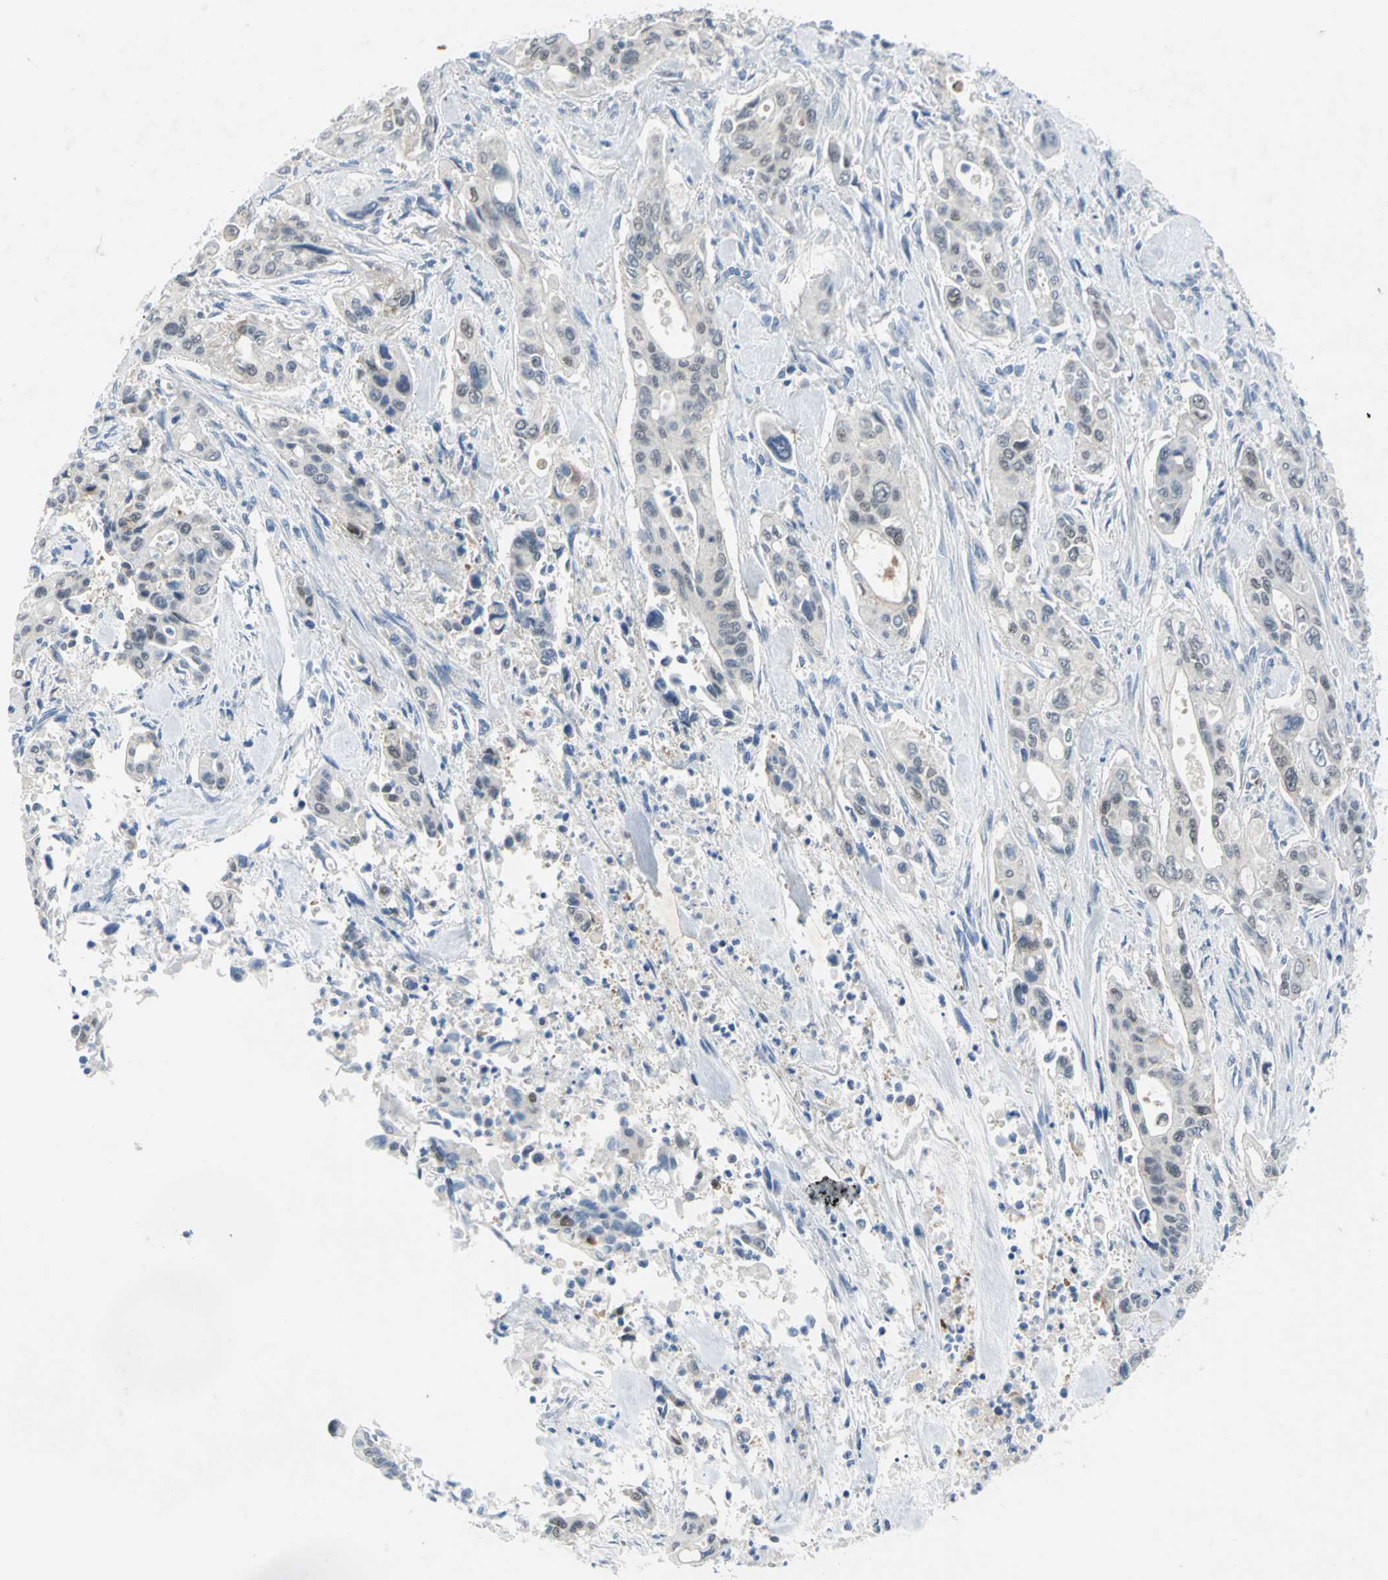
{"staining": {"intensity": "negative", "quantity": "none", "location": "none"}, "tissue": "pancreatic cancer", "cell_type": "Tumor cells", "image_type": "cancer", "snomed": [{"axis": "morphology", "description": "Adenocarcinoma, NOS"}, {"axis": "topography", "description": "Pancreas"}], "caption": "An immunohistochemistry image of adenocarcinoma (pancreatic) is shown. There is no staining in tumor cells of adenocarcinoma (pancreatic). The staining is performed using DAB brown chromogen with nuclei counter-stained in using hematoxylin.", "gene": "SFN", "patient": {"sex": "male", "age": 77}}